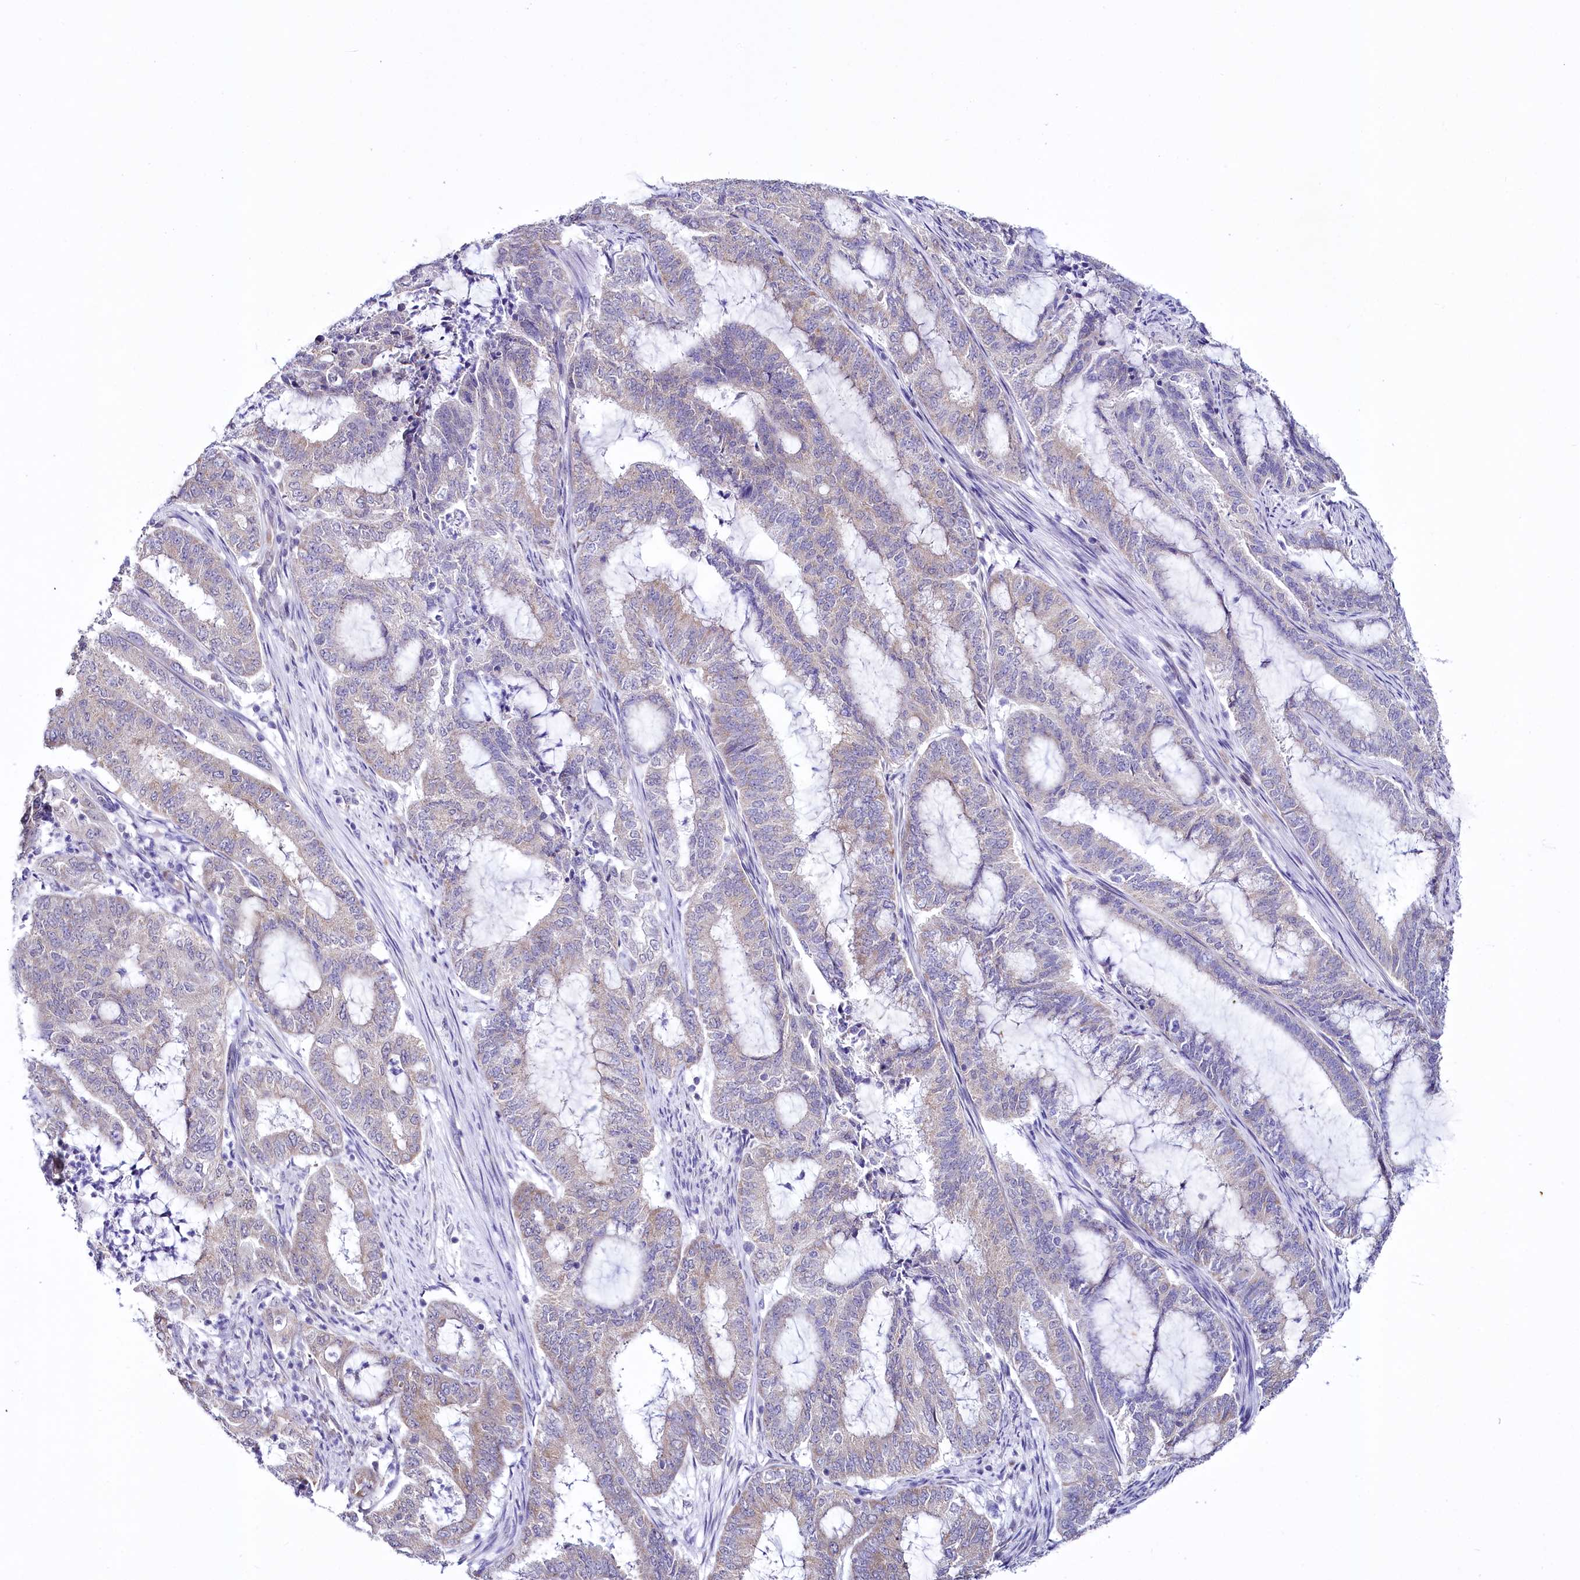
{"staining": {"intensity": "weak", "quantity": "<25%", "location": "cytoplasmic/membranous"}, "tissue": "endometrial cancer", "cell_type": "Tumor cells", "image_type": "cancer", "snomed": [{"axis": "morphology", "description": "Adenocarcinoma, NOS"}, {"axis": "topography", "description": "Endometrium"}], "caption": "Image shows no significant protein expression in tumor cells of endometrial cancer.", "gene": "SPATS2", "patient": {"sex": "female", "age": 51}}